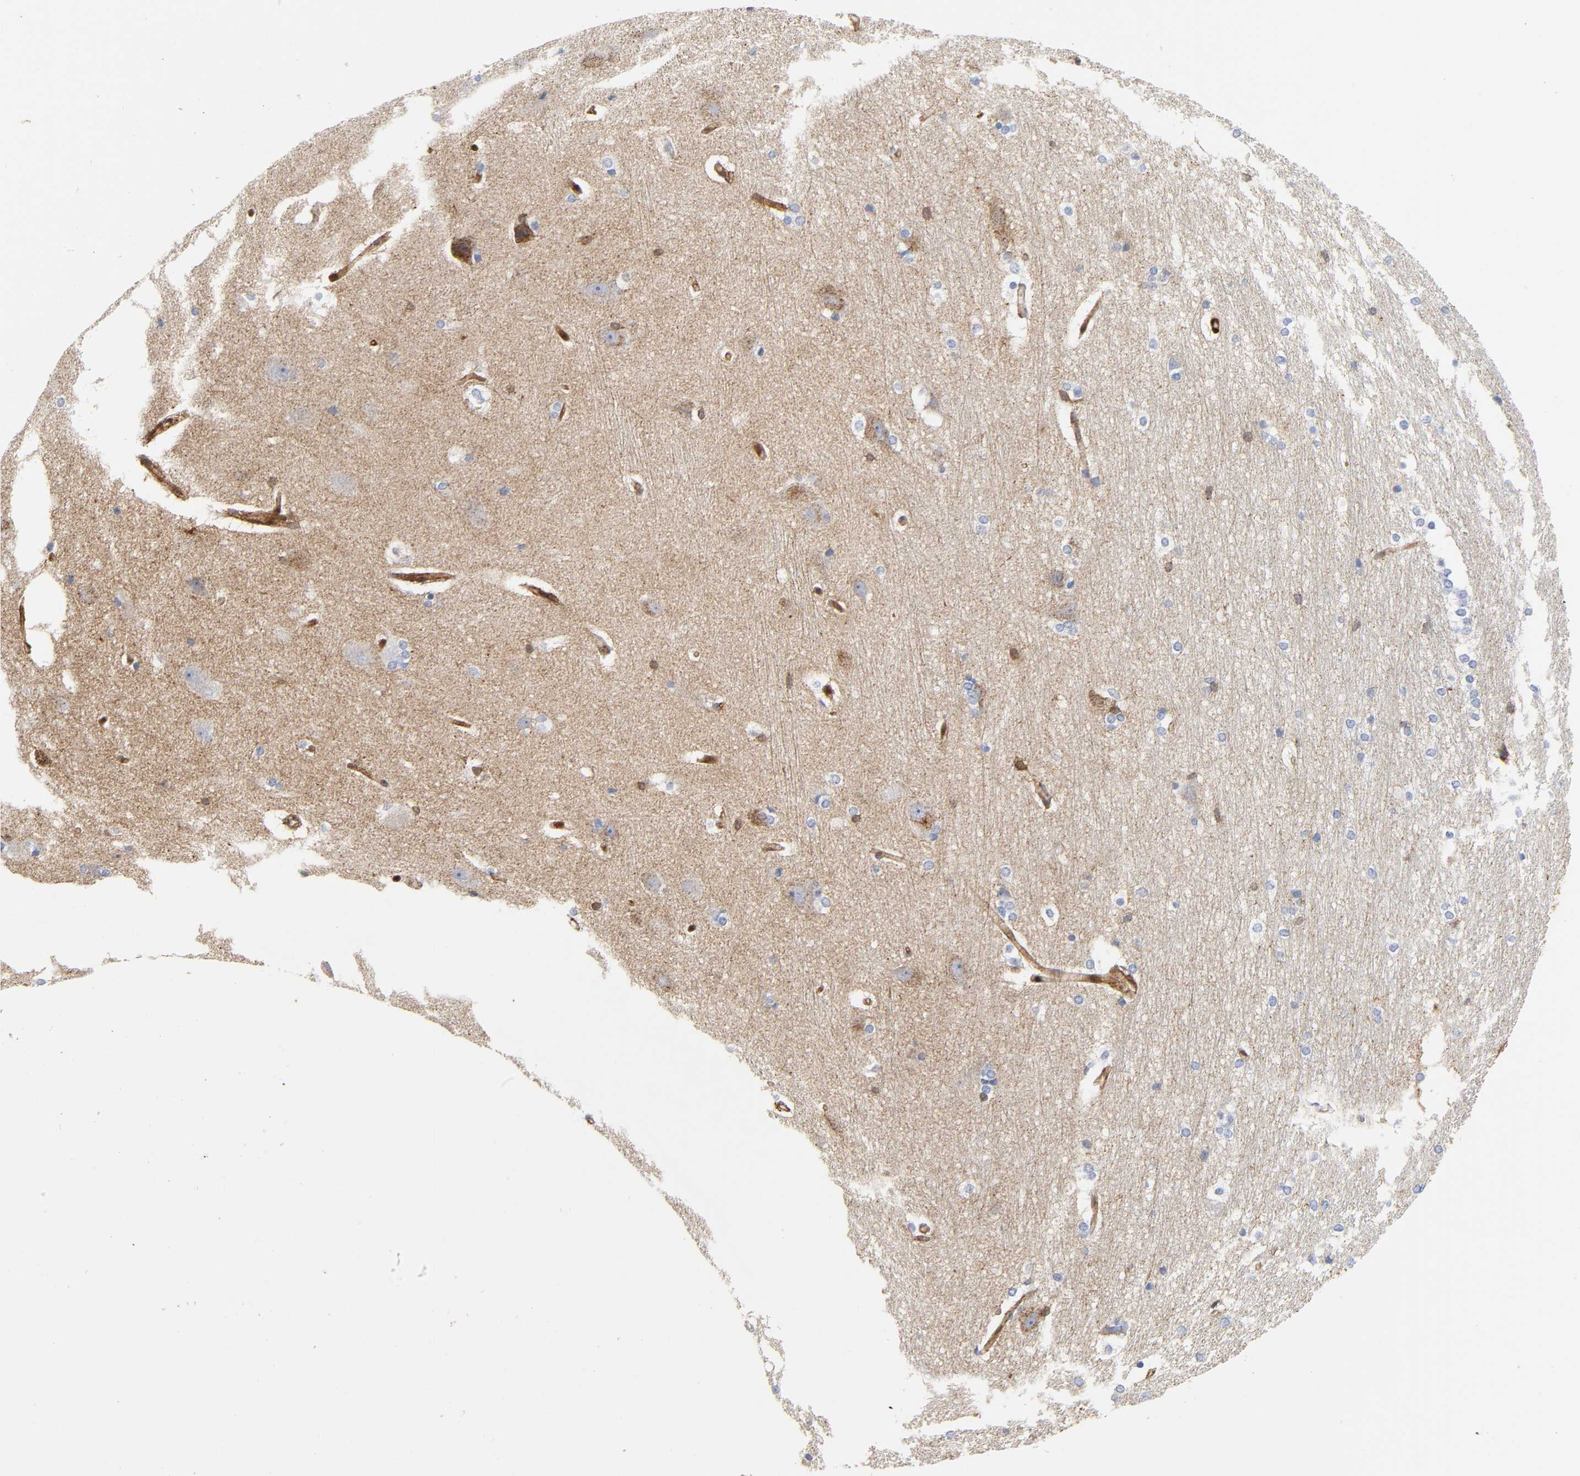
{"staining": {"intensity": "weak", "quantity": "<25%", "location": "cytoplasmic/membranous"}, "tissue": "hippocampus", "cell_type": "Glial cells", "image_type": "normal", "snomed": [{"axis": "morphology", "description": "Normal tissue, NOS"}, {"axis": "topography", "description": "Hippocampus"}], "caption": "Glial cells show no significant protein expression in normal hippocampus. (Immunohistochemistry (ihc), brightfield microscopy, high magnification).", "gene": "ANXA11", "patient": {"sex": "female", "age": 19}}